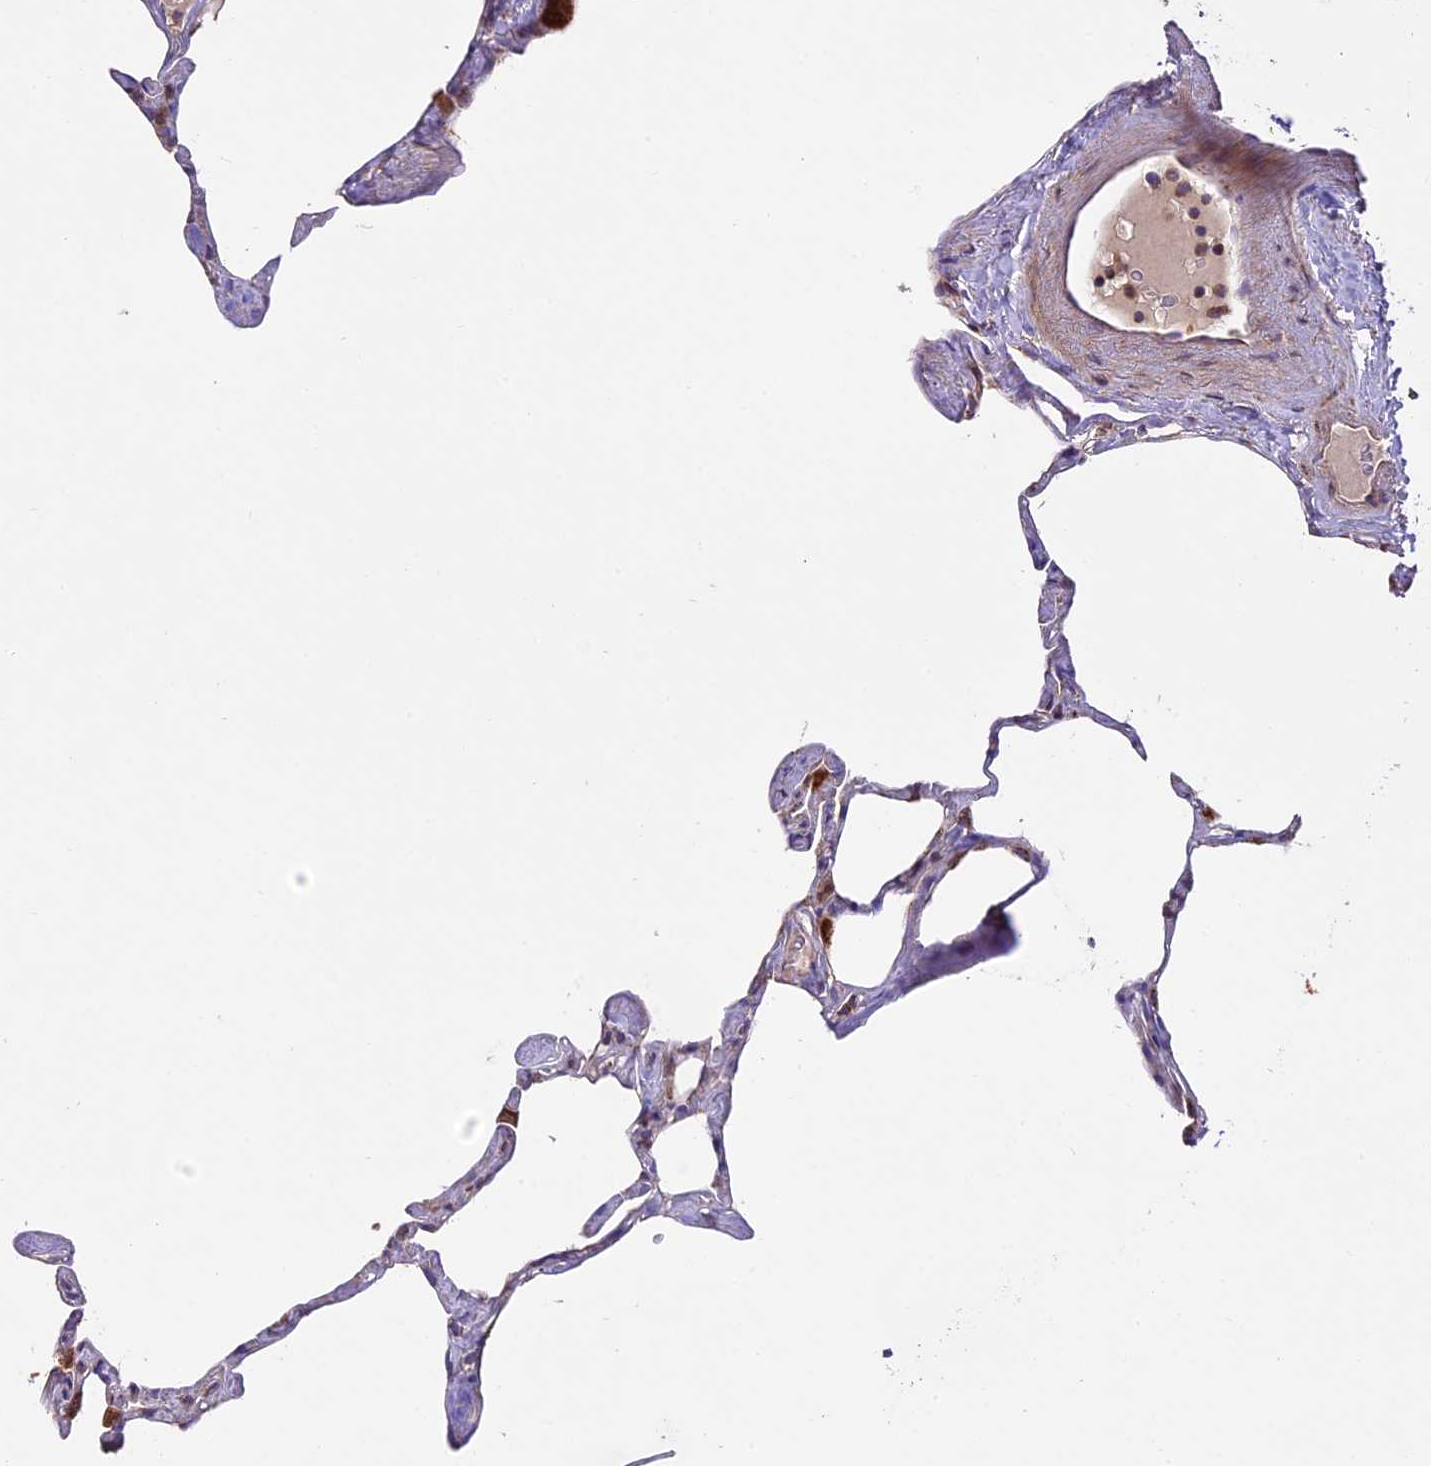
{"staining": {"intensity": "moderate", "quantity": "25%-75%", "location": "cytoplasmic/membranous"}, "tissue": "lung", "cell_type": "Alveolar cells", "image_type": "normal", "snomed": [{"axis": "morphology", "description": "Normal tissue, NOS"}, {"axis": "topography", "description": "Lung"}], "caption": "Immunohistochemical staining of normal human lung displays moderate cytoplasmic/membranous protein expression in about 25%-75% of alveolar cells.", "gene": "NDUFA8", "patient": {"sex": "male", "age": 65}}